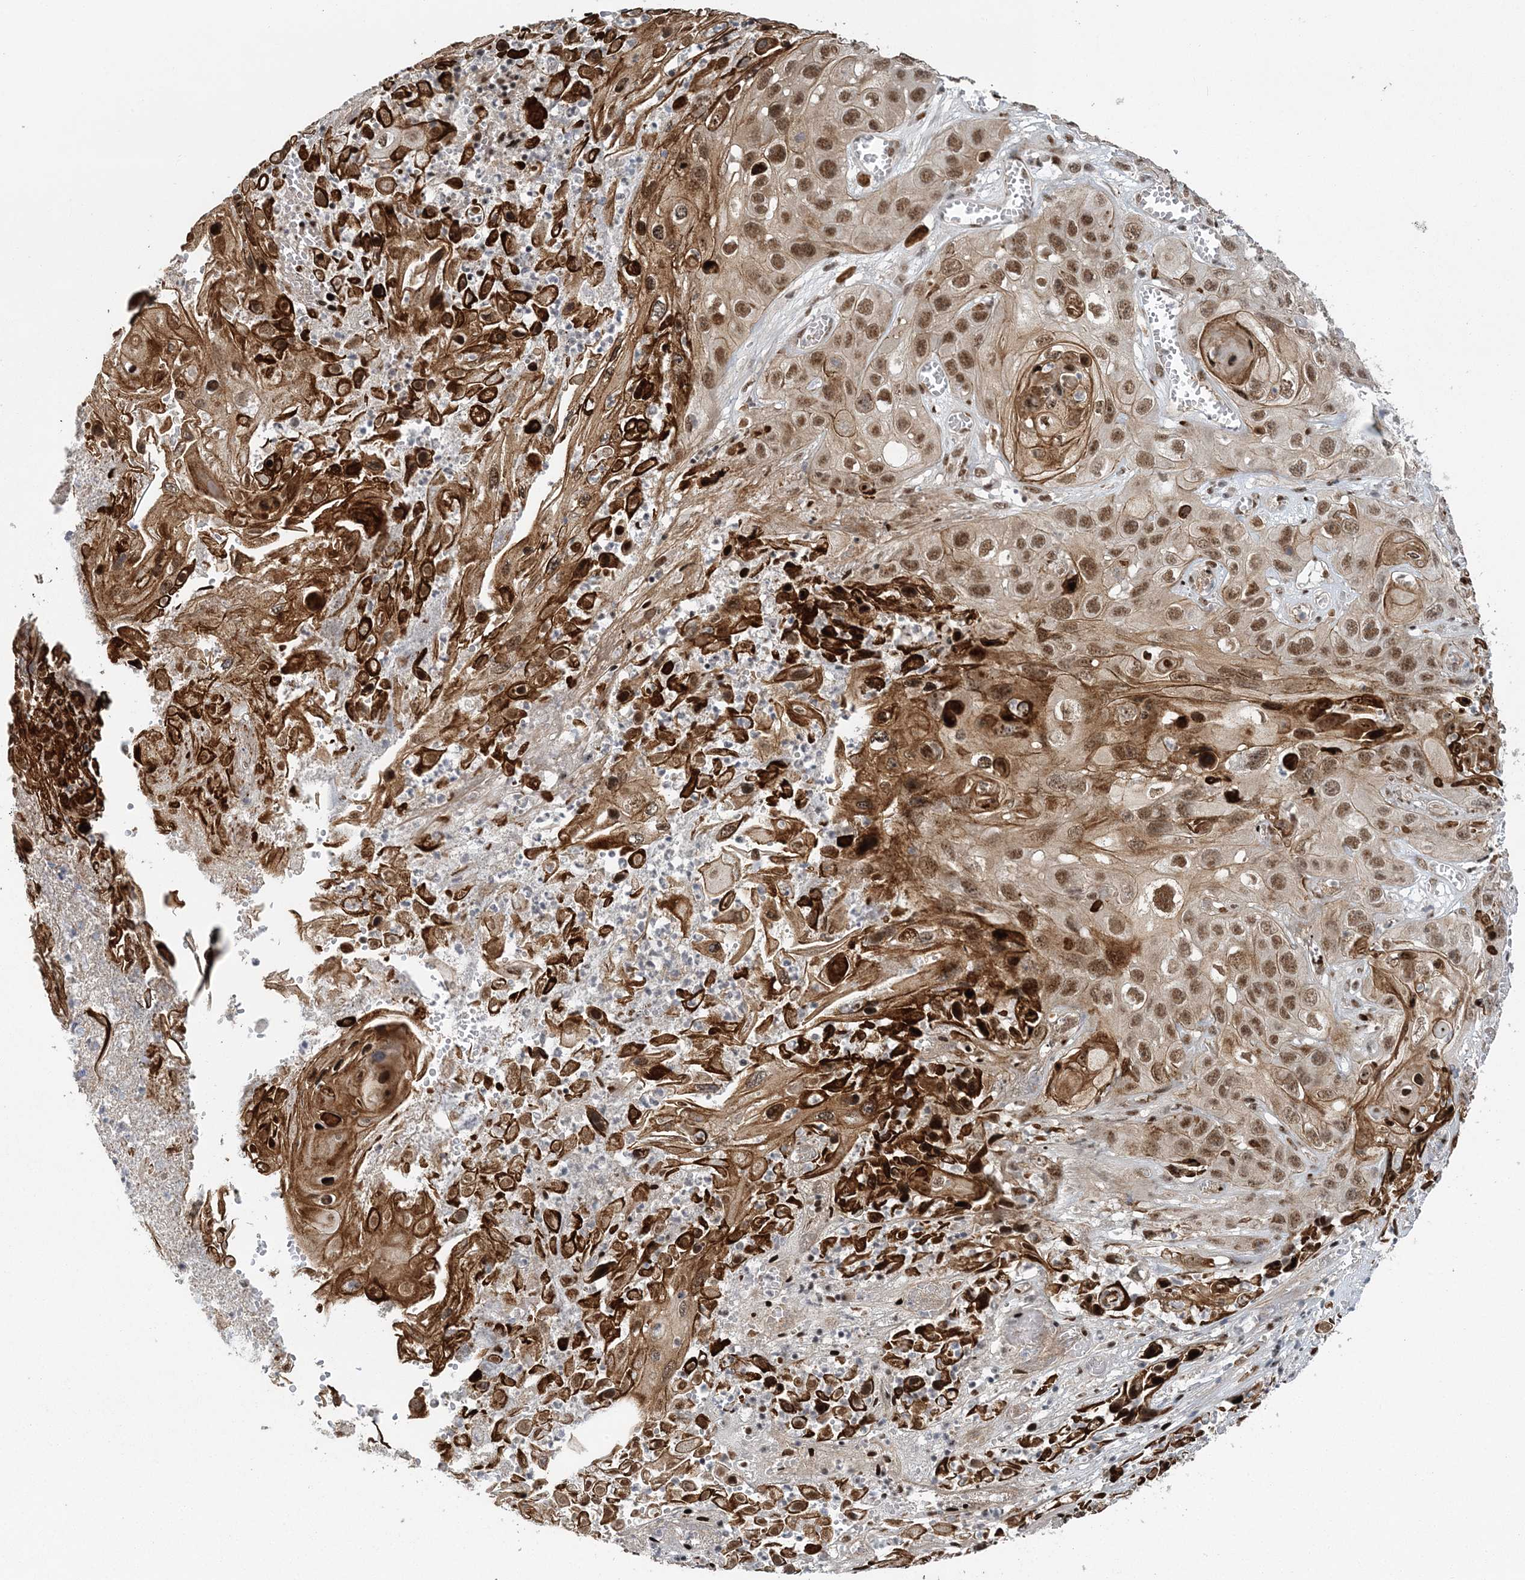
{"staining": {"intensity": "moderate", "quantity": ">75%", "location": "cytoplasmic/membranous,nuclear"}, "tissue": "skin cancer", "cell_type": "Tumor cells", "image_type": "cancer", "snomed": [{"axis": "morphology", "description": "Squamous cell carcinoma, NOS"}, {"axis": "topography", "description": "Skin"}], "caption": "The image reveals immunohistochemical staining of skin squamous cell carcinoma. There is moderate cytoplasmic/membranous and nuclear positivity is identified in about >75% of tumor cells.", "gene": "CWC22", "patient": {"sex": "male", "age": 55}}